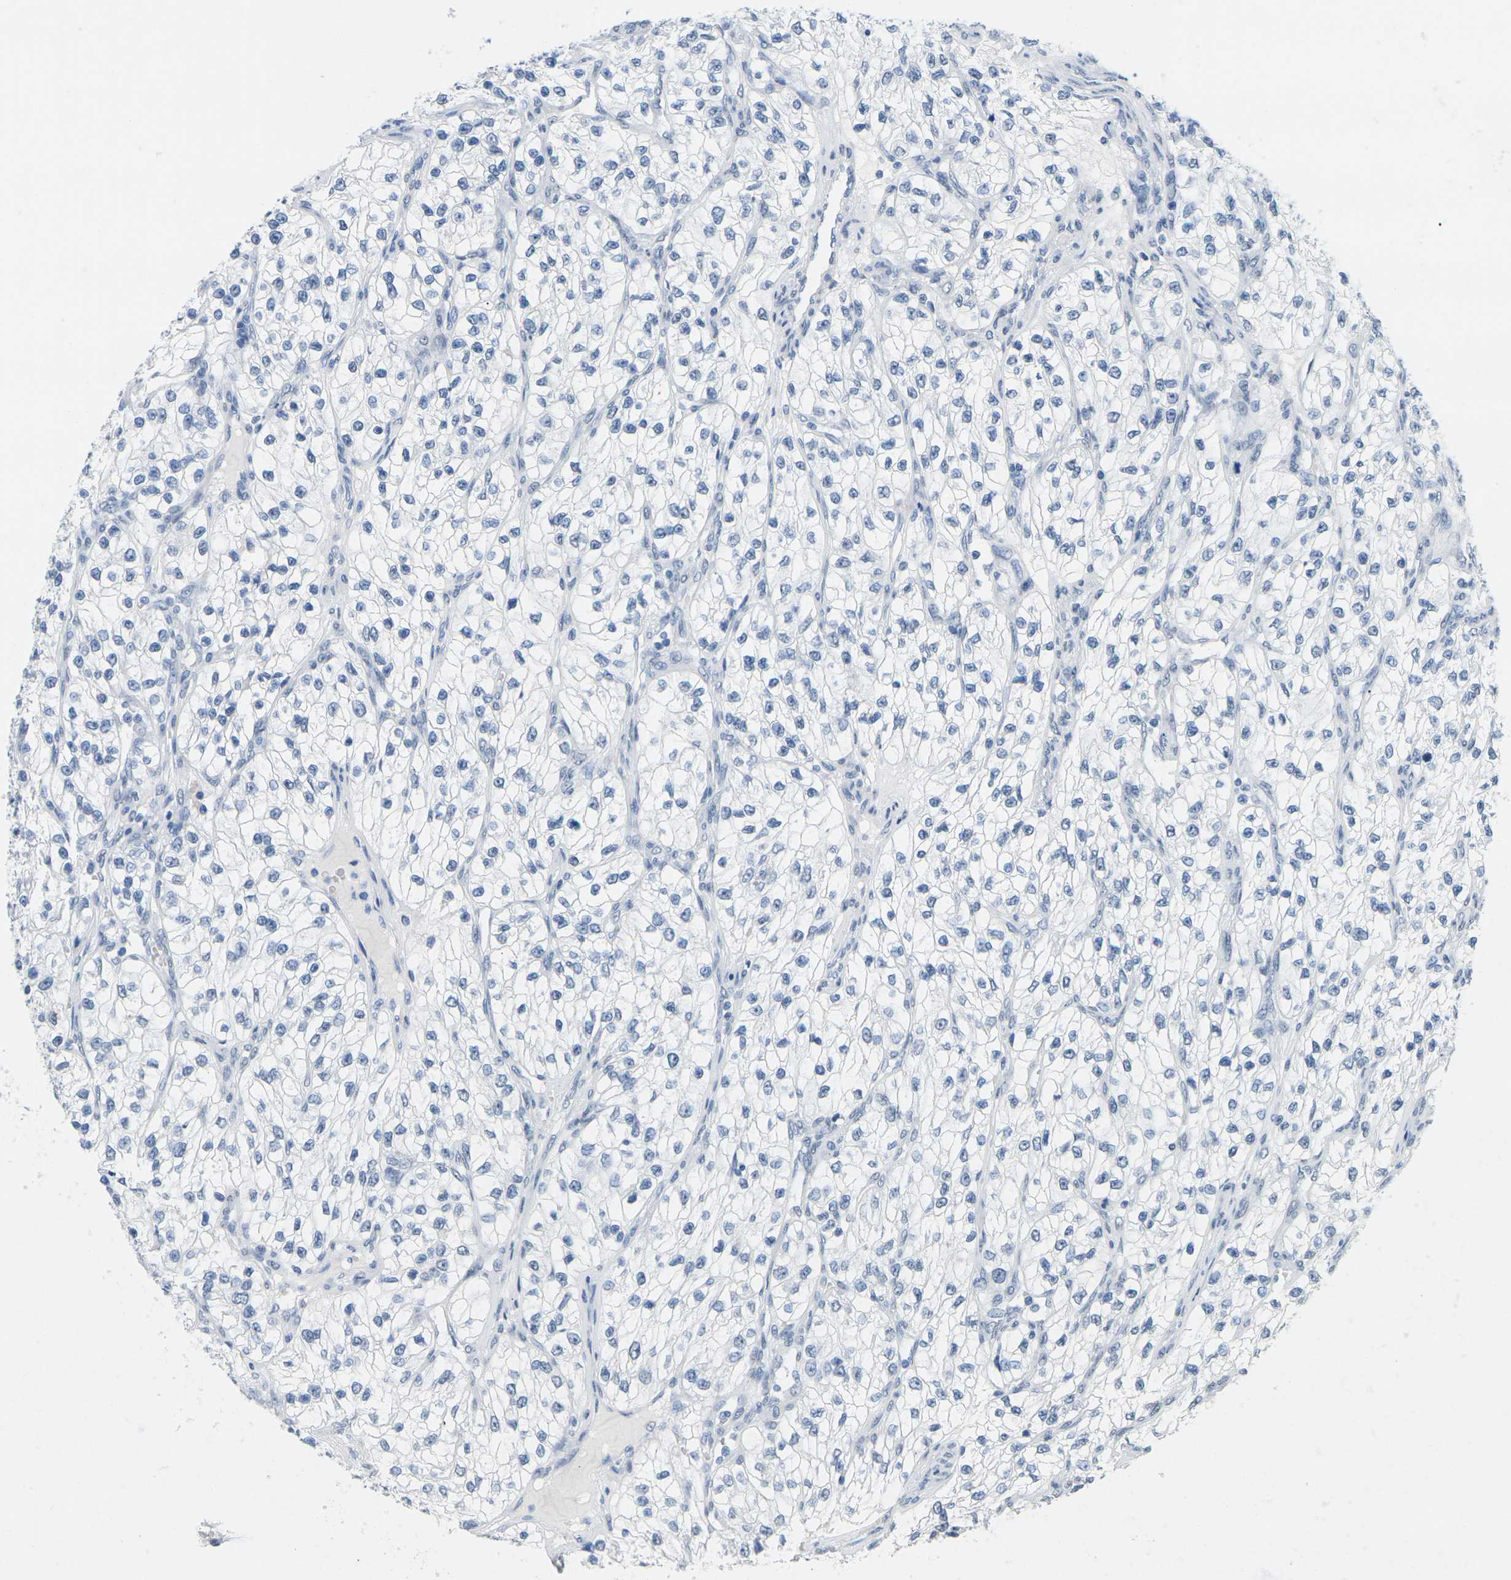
{"staining": {"intensity": "negative", "quantity": "none", "location": "none"}, "tissue": "renal cancer", "cell_type": "Tumor cells", "image_type": "cancer", "snomed": [{"axis": "morphology", "description": "Adenocarcinoma, NOS"}, {"axis": "topography", "description": "Kidney"}], "caption": "Immunohistochemistry of renal cancer demonstrates no staining in tumor cells.", "gene": "CTAG1A", "patient": {"sex": "female", "age": 57}}